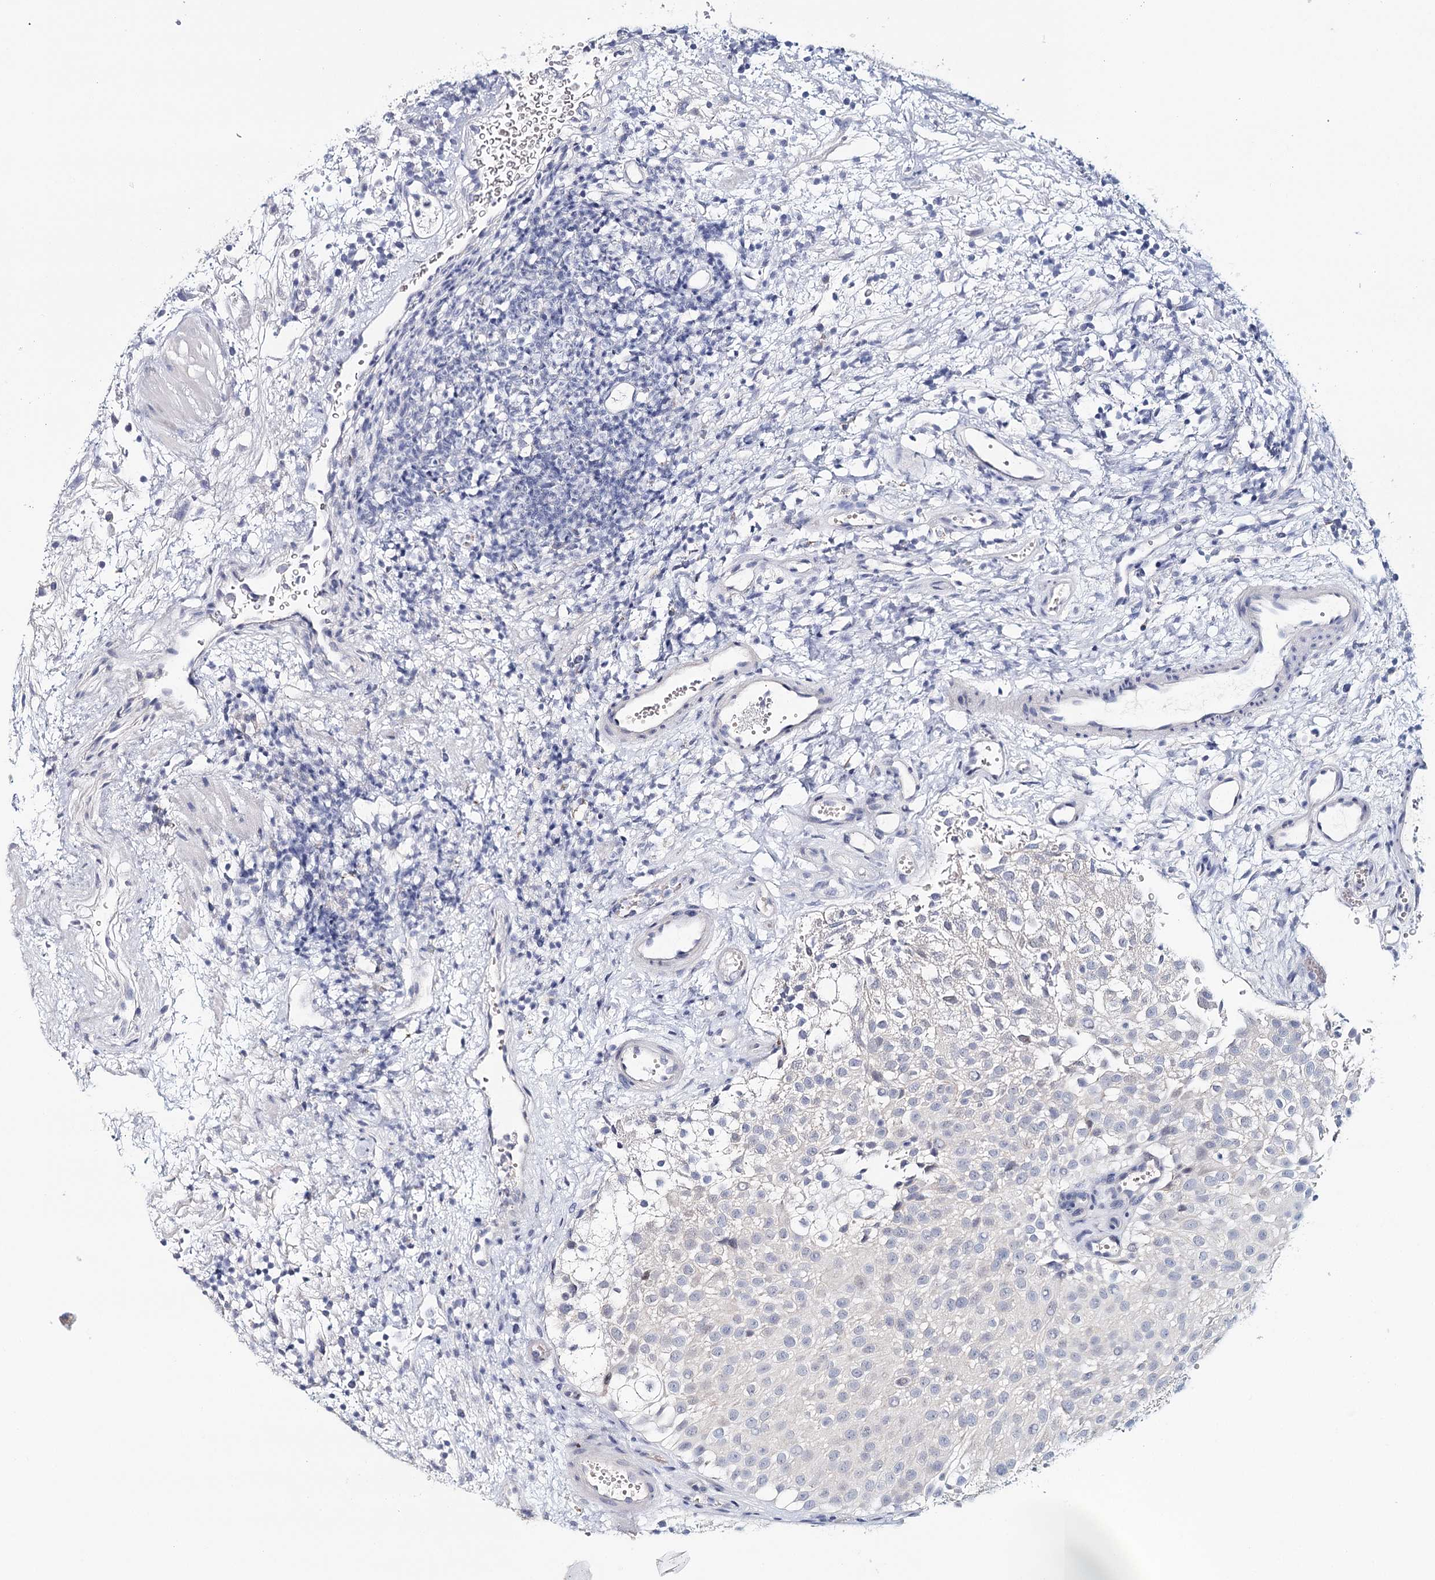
{"staining": {"intensity": "negative", "quantity": "none", "location": "none"}, "tissue": "urothelial cancer", "cell_type": "Tumor cells", "image_type": "cancer", "snomed": [{"axis": "morphology", "description": "Urothelial carcinoma, Low grade"}, {"axis": "topography", "description": "Urinary bladder"}], "caption": "This is an immunohistochemistry micrograph of human urothelial carcinoma (low-grade). There is no positivity in tumor cells.", "gene": "HSPA4L", "patient": {"sex": "male", "age": 78}}